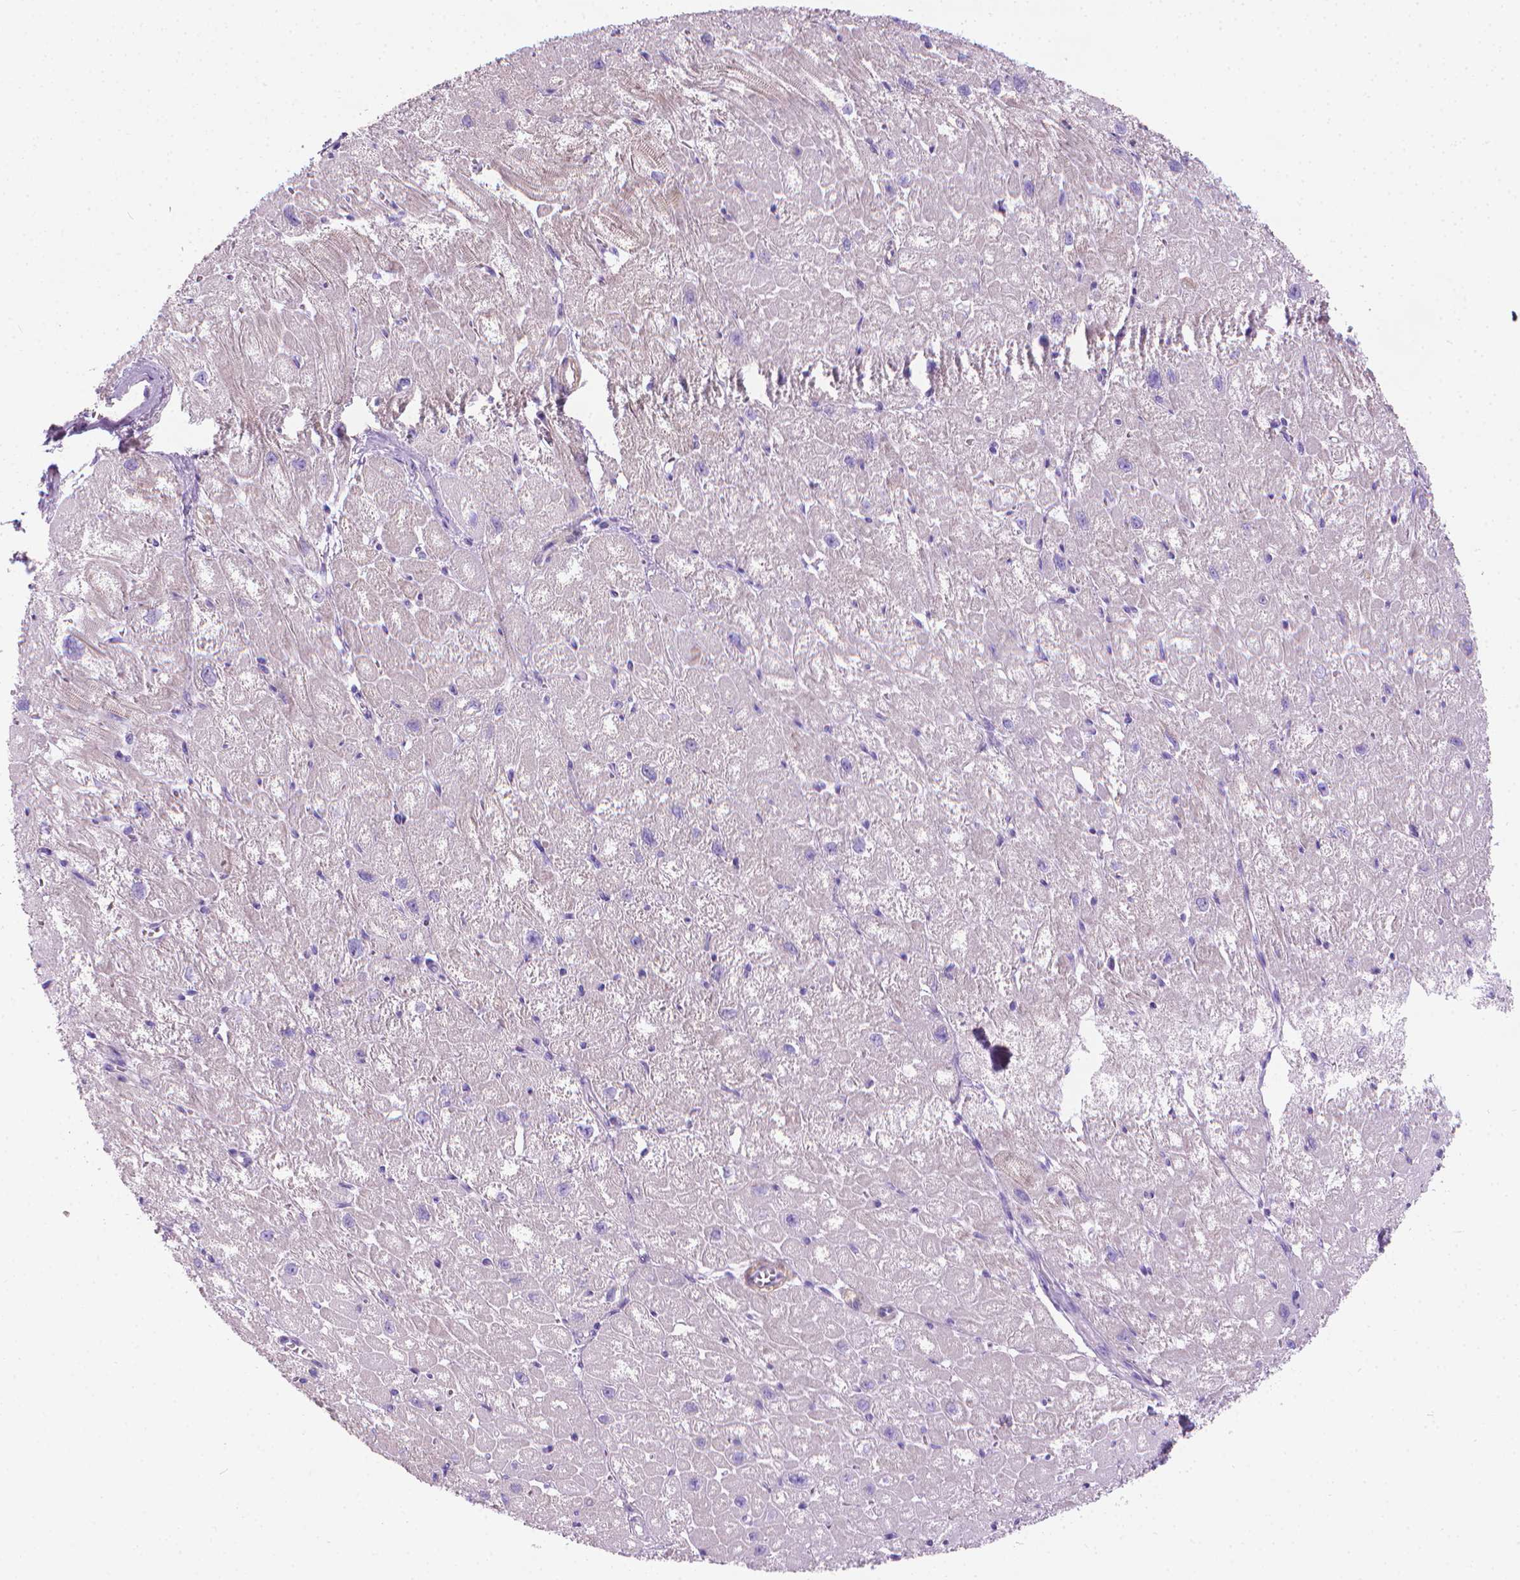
{"staining": {"intensity": "weak", "quantity": "25%-75%", "location": "cytoplasmic/membranous"}, "tissue": "heart muscle", "cell_type": "Cardiomyocytes", "image_type": "normal", "snomed": [{"axis": "morphology", "description": "Normal tissue, NOS"}, {"axis": "topography", "description": "Heart"}], "caption": "A low amount of weak cytoplasmic/membranous staining is appreciated in approximately 25%-75% of cardiomyocytes in unremarkable heart muscle.", "gene": "FASN", "patient": {"sex": "male", "age": 61}}